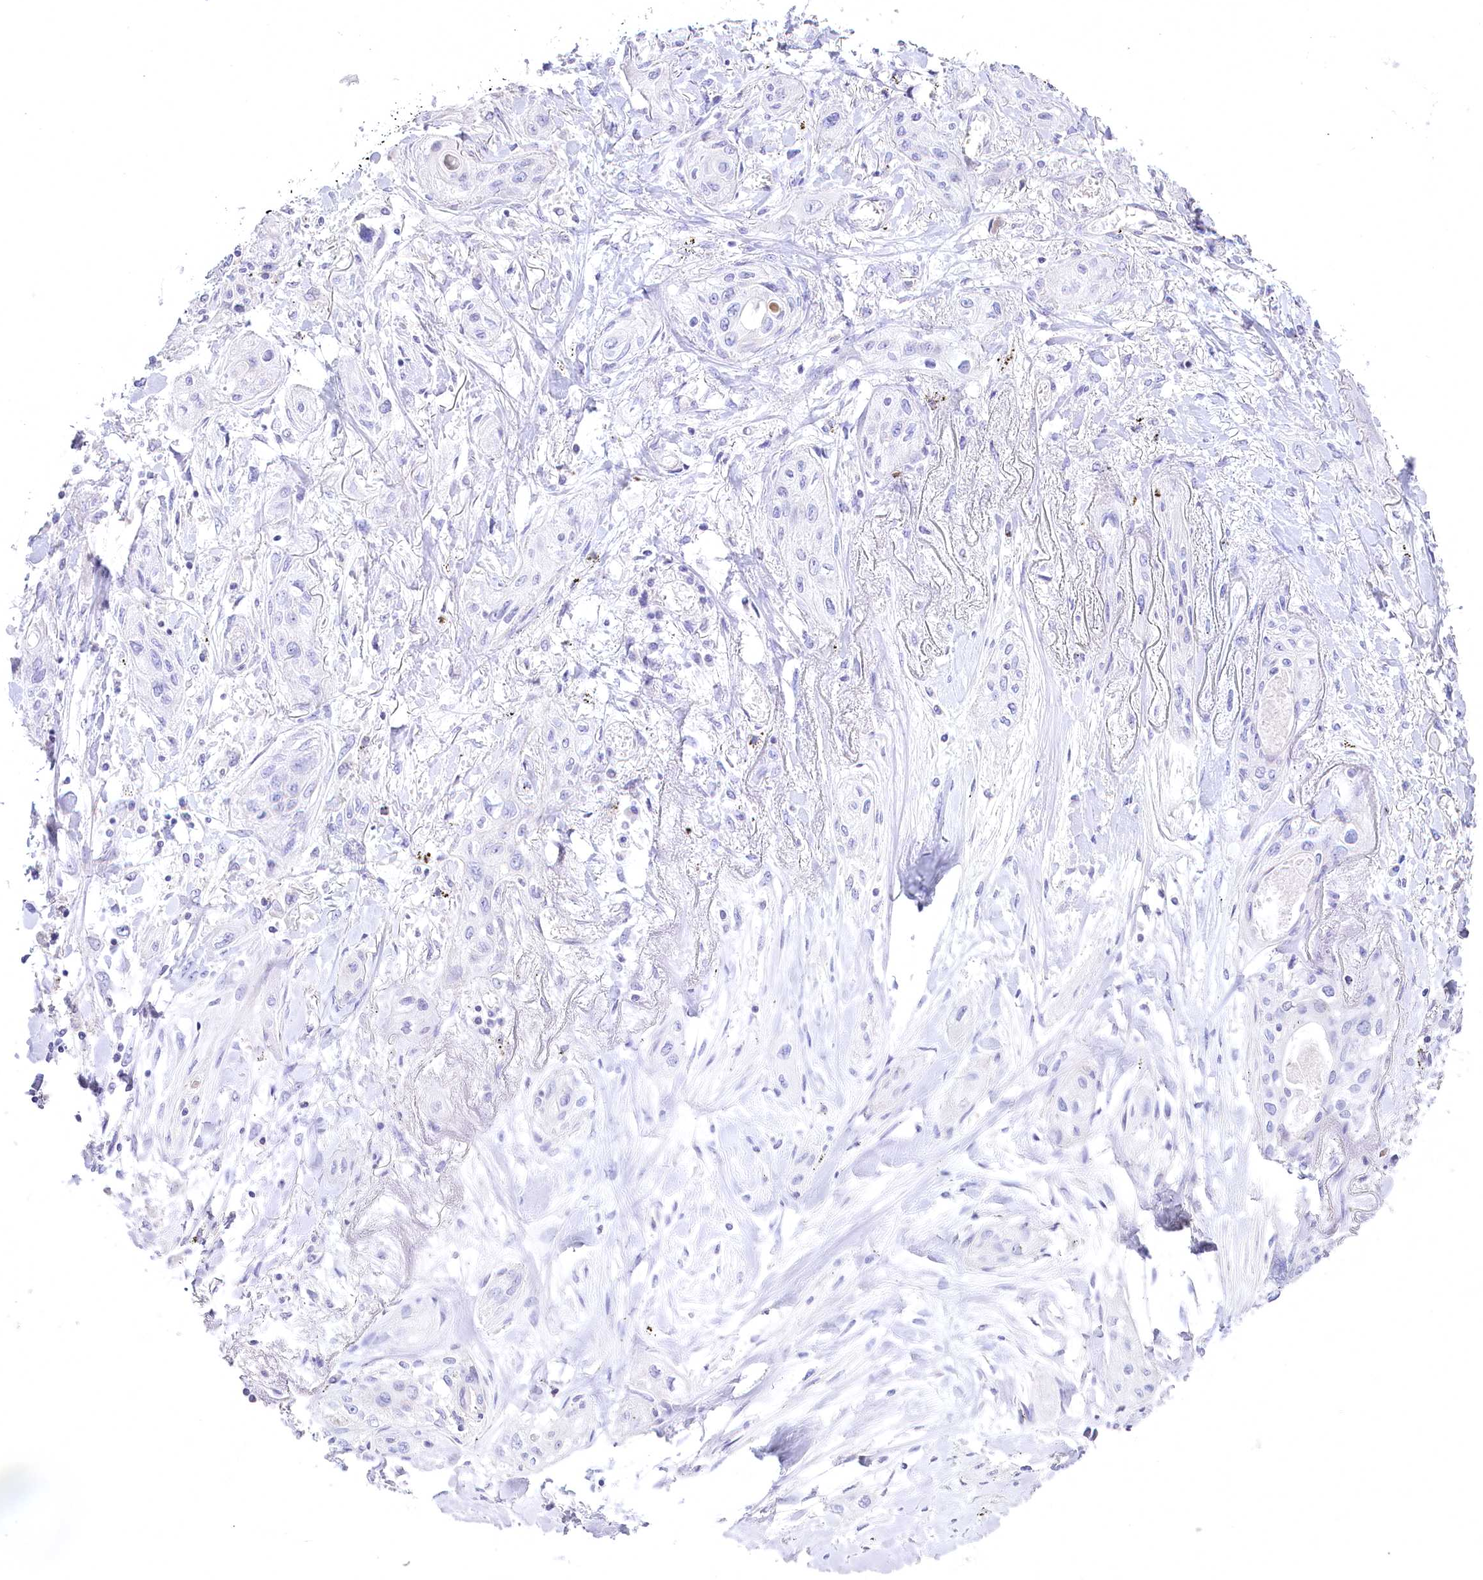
{"staining": {"intensity": "negative", "quantity": "none", "location": "none"}, "tissue": "lung cancer", "cell_type": "Tumor cells", "image_type": "cancer", "snomed": [{"axis": "morphology", "description": "Squamous cell carcinoma, NOS"}, {"axis": "topography", "description": "Lung"}], "caption": "High power microscopy image of an IHC photomicrograph of lung cancer, revealing no significant staining in tumor cells.", "gene": "MYOZ1", "patient": {"sex": "female", "age": 47}}